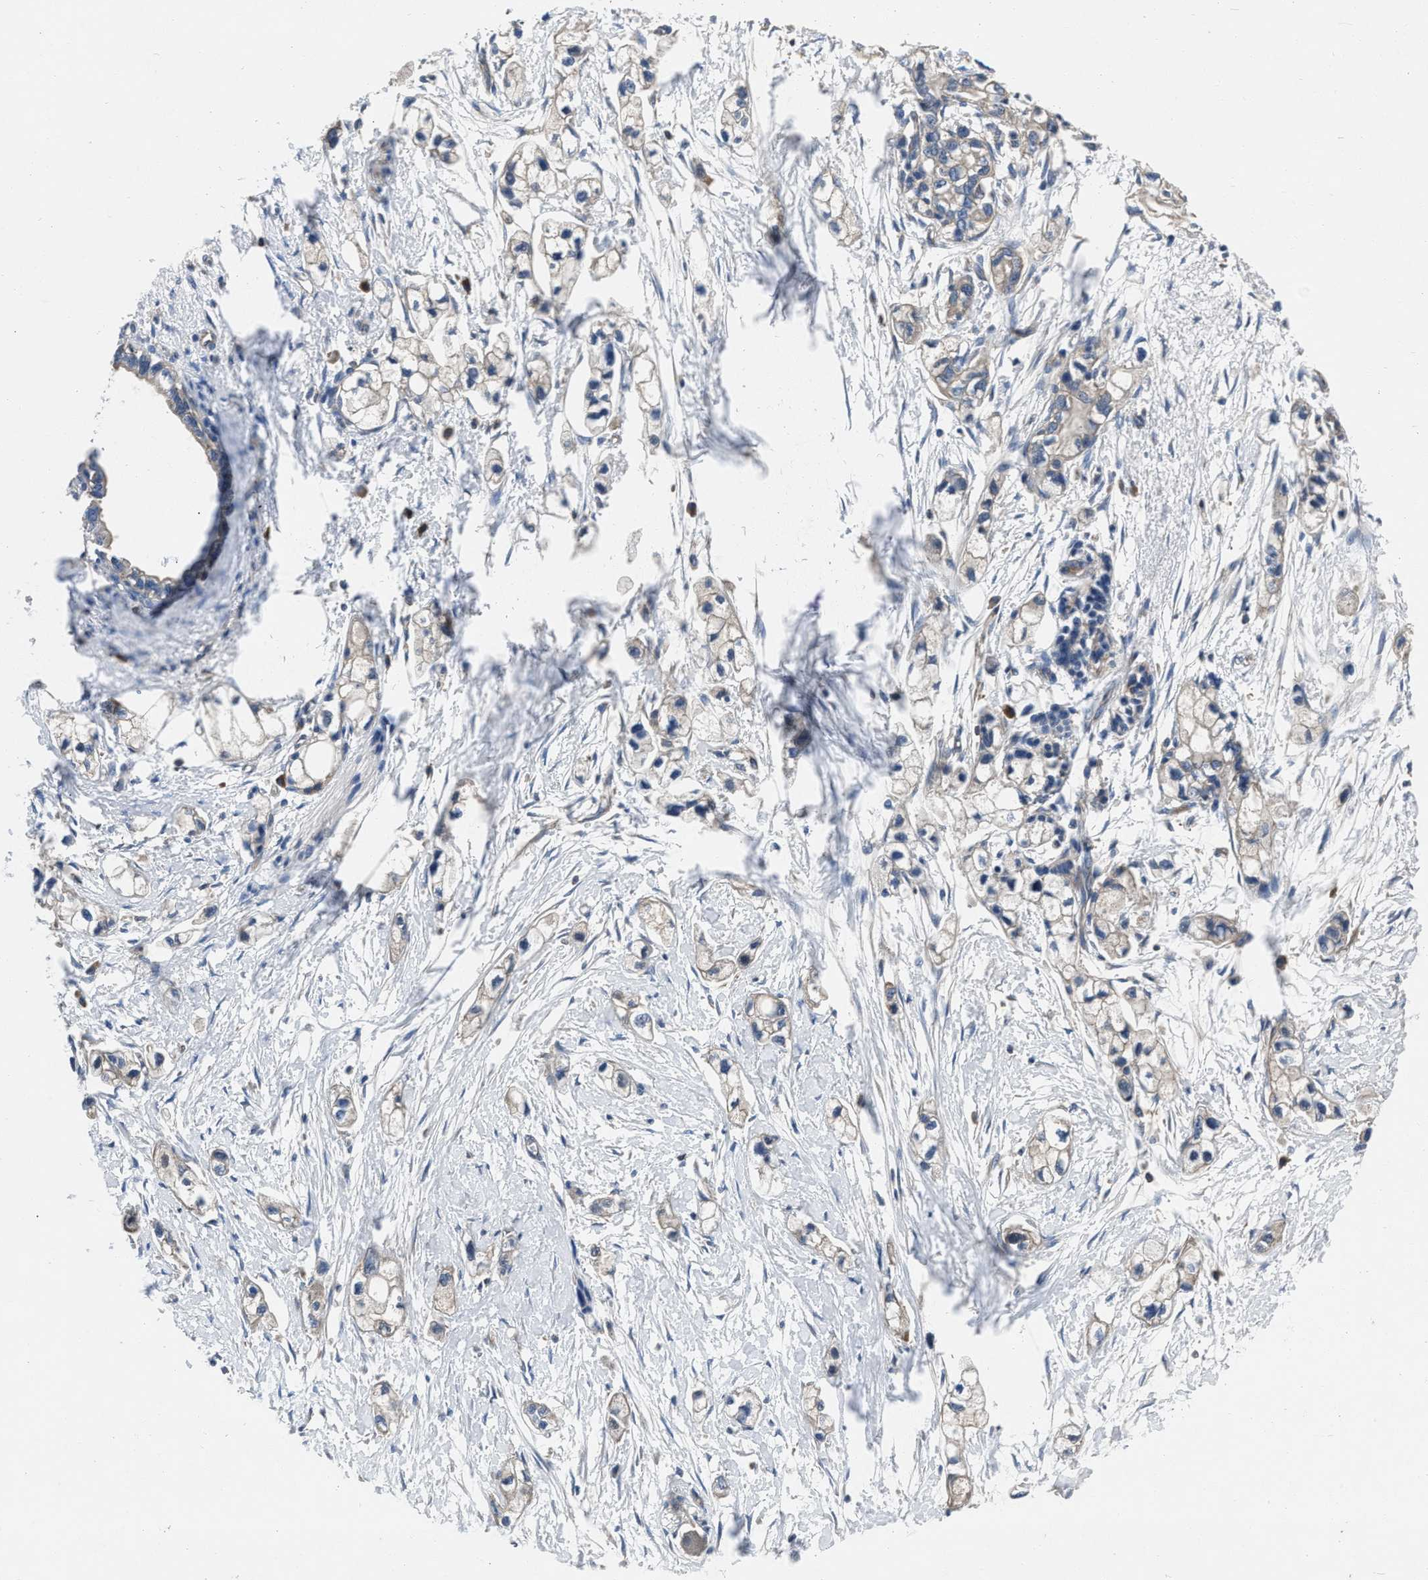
{"staining": {"intensity": "weak", "quantity": "25%-75%", "location": "cytoplasmic/membranous"}, "tissue": "pancreatic cancer", "cell_type": "Tumor cells", "image_type": "cancer", "snomed": [{"axis": "morphology", "description": "Adenocarcinoma, NOS"}, {"axis": "topography", "description": "Pancreas"}], "caption": "Adenocarcinoma (pancreatic) stained with a brown dye shows weak cytoplasmic/membranous positive expression in approximately 25%-75% of tumor cells.", "gene": "YARS1", "patient": {"sex": "male", "age": 74}}